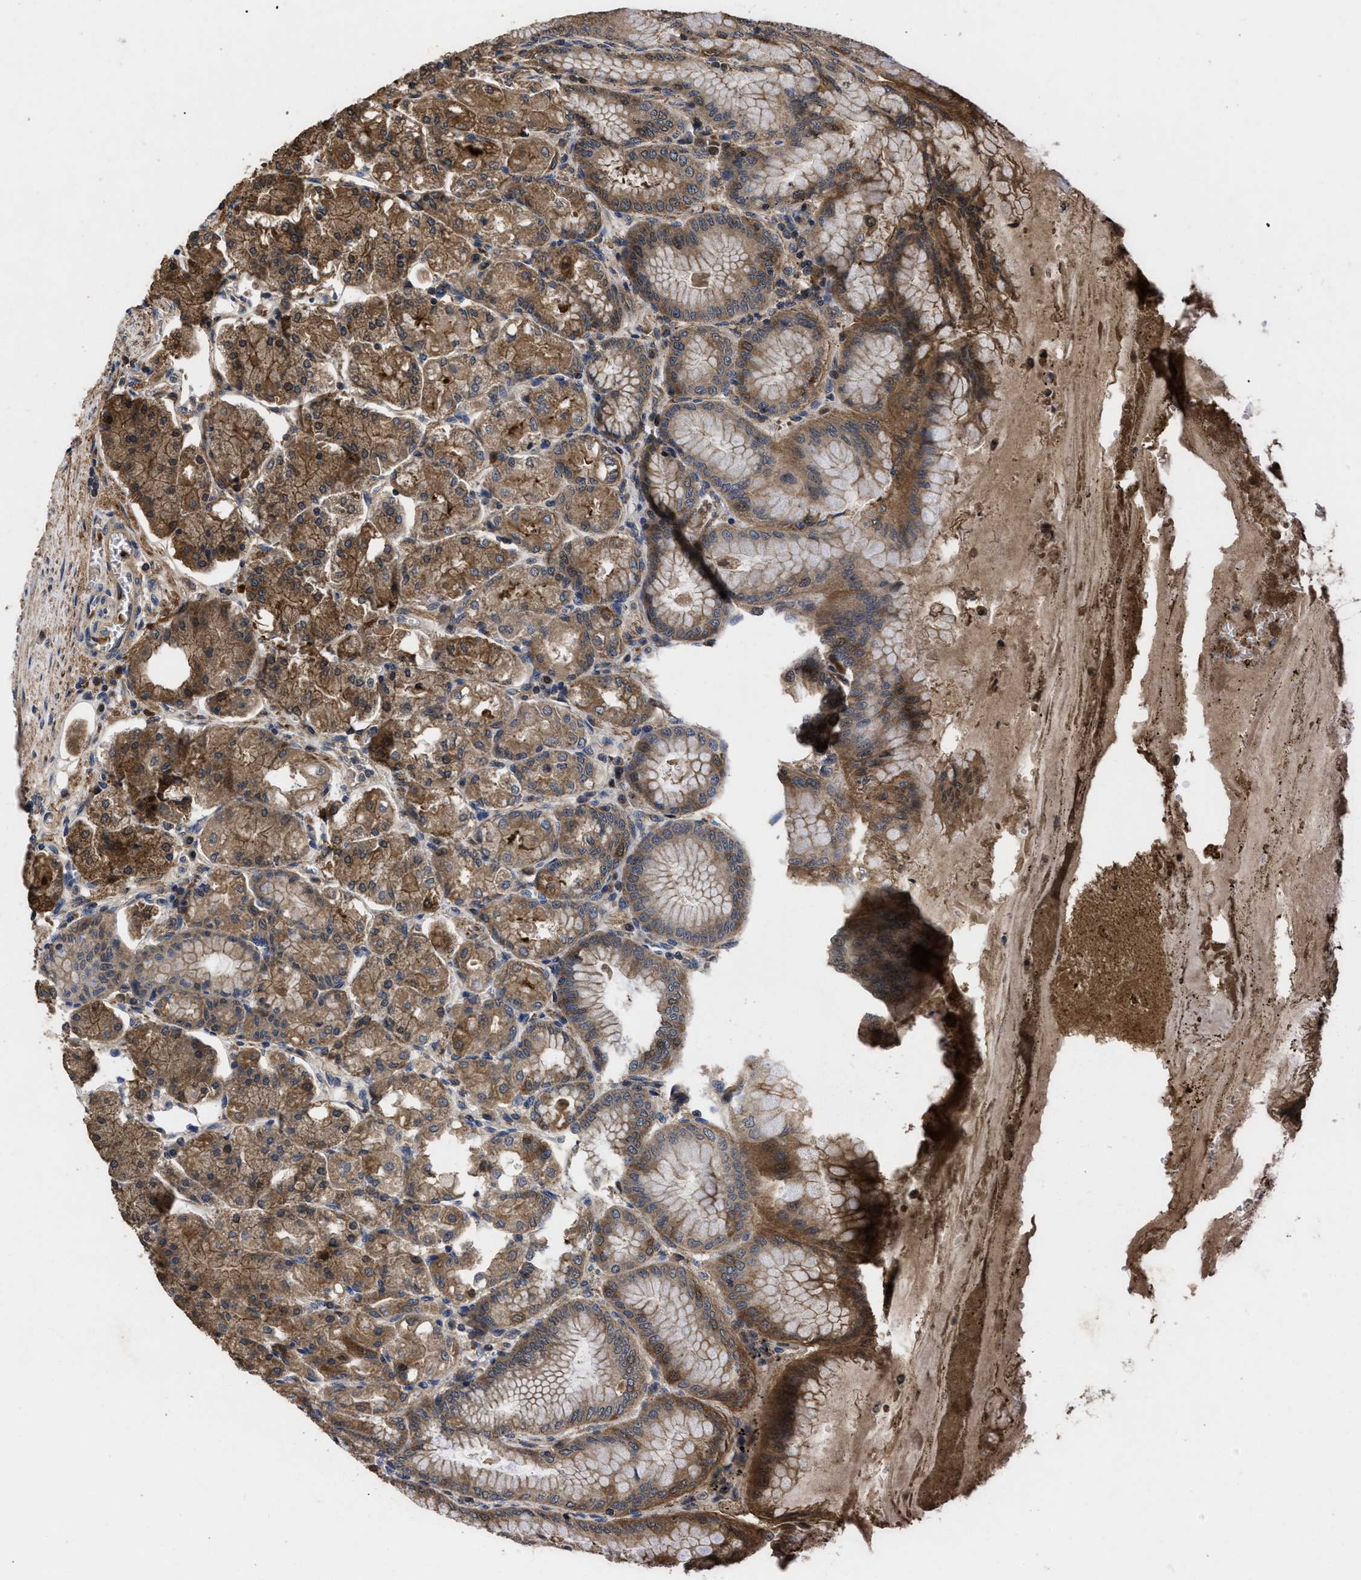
{"staining": {"intensity": "moderate", "quantity": ">75%", "location": "cytoplasmic/membranous"}, "tissue": "stomach", "cell_type": "Glandular cells", "image_type": "normal", "snomed": [{"axis": "morphology", "description": "Normal tissue, NOS"}, {"axis": "topography", "description": "Stomach, lower"}], "caption": "Immunohistochemistry histopathology image of benign stomach: stomach stained using immunohistochemistry (IHC) demonstrates medium levels of moderate protein expression localized specifically in the cytoplasmic/membranous of glandular cells, appearing as a cytoplasmic/membranous brown color.", "gene": "LRRC3", "patient": {"sex": "male", "age": 71}}